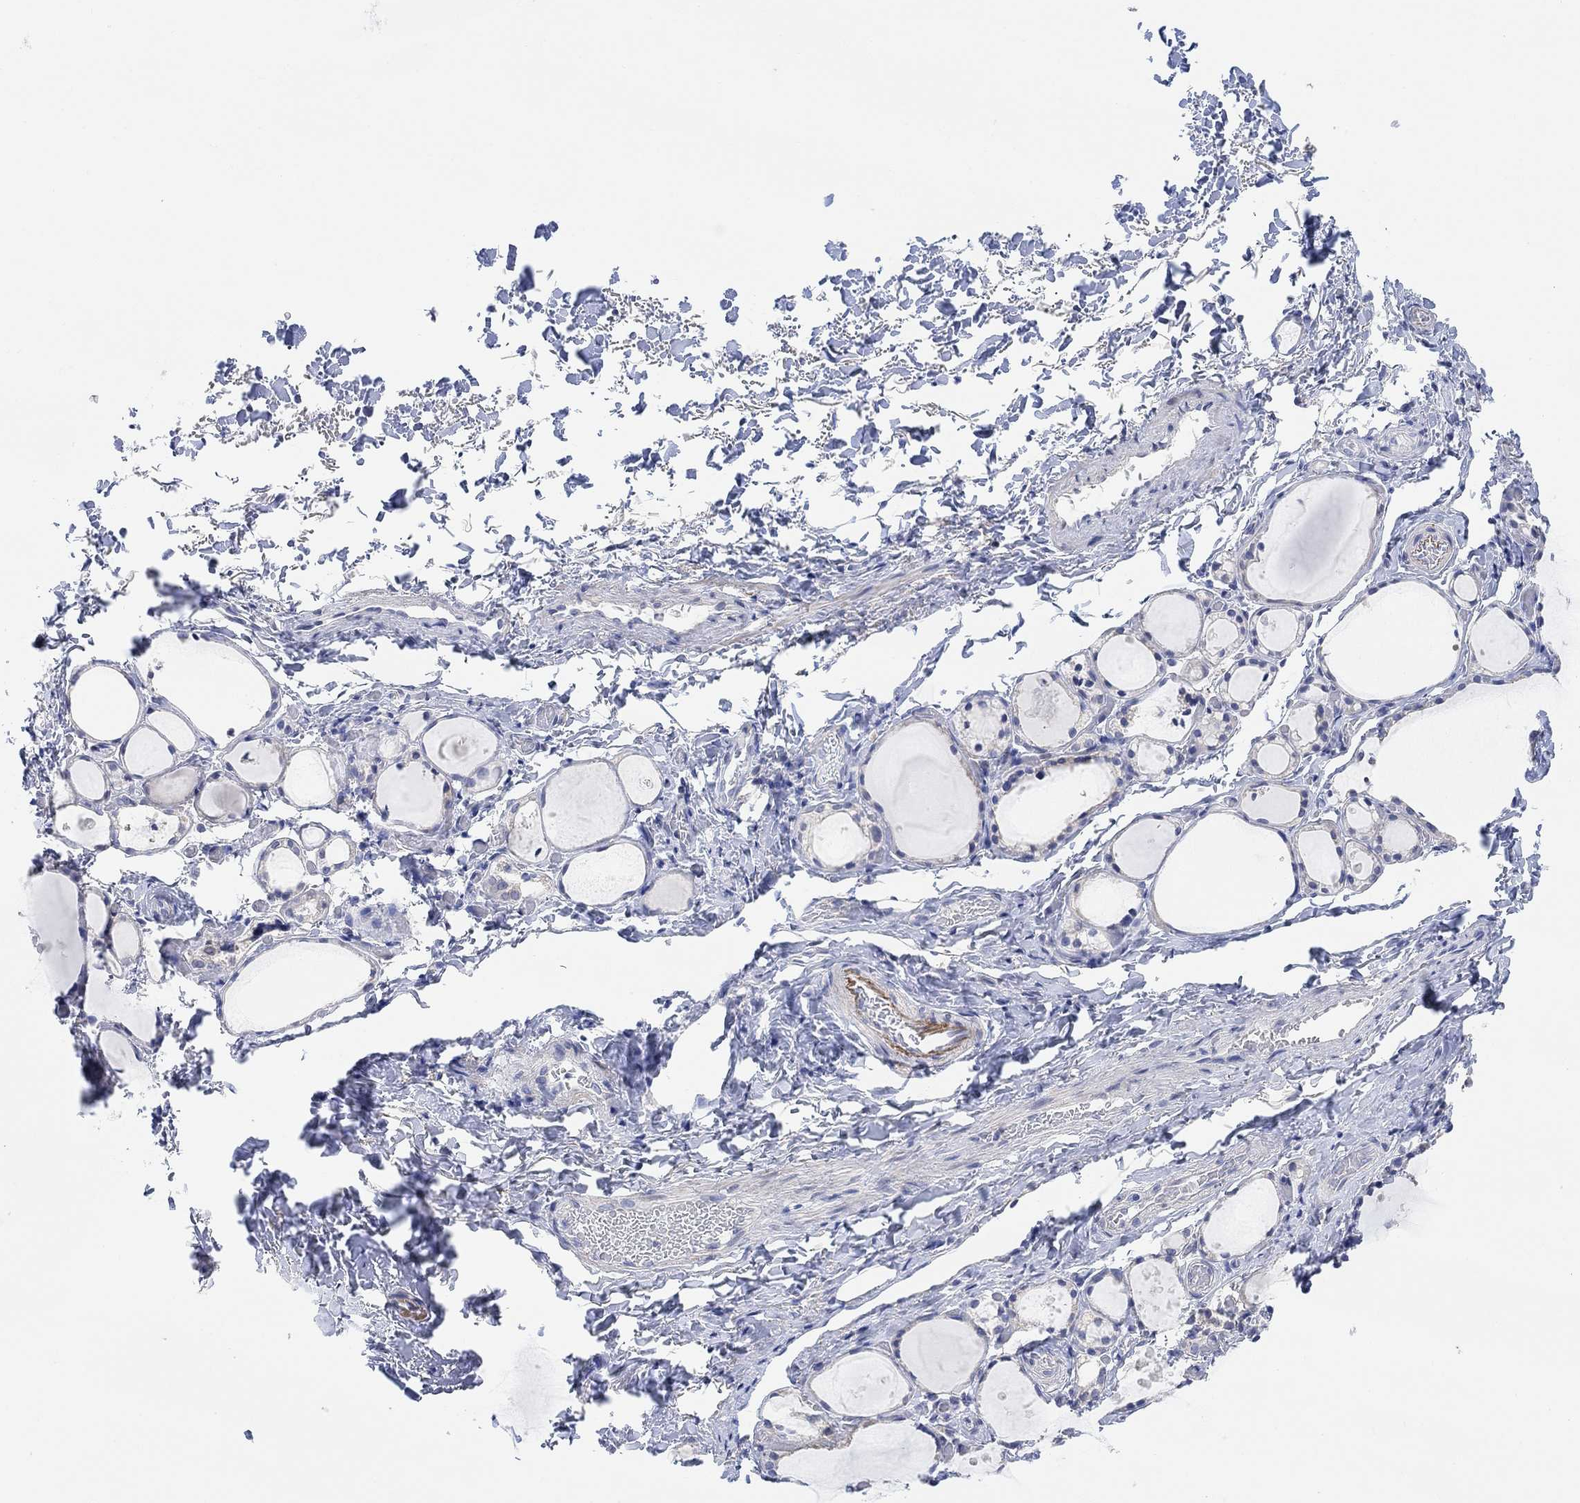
{"staining": {"intensity": "negative", "quantity": "none", "location": "none"}, "tissue": "thyroid gland", "cell_type": "Glandular cells", "image_type": "normal", "snomed": [{"axis": "morphology", "description": "Normal tissue, NOS"}, {"axis": "topography", "description": "Thyroid gland"}], "caption": "Thyroid gland was stained to show a protein in brown. There is no significant staining in glandular cells. Brightfield microscopy of immunohistochemistry (IHC) stained with DAB (brown) and hematoxylin (blue), captured at high magnification.", "gene": "RIMS1", "patient": {"sex": "male", "age": 68}}